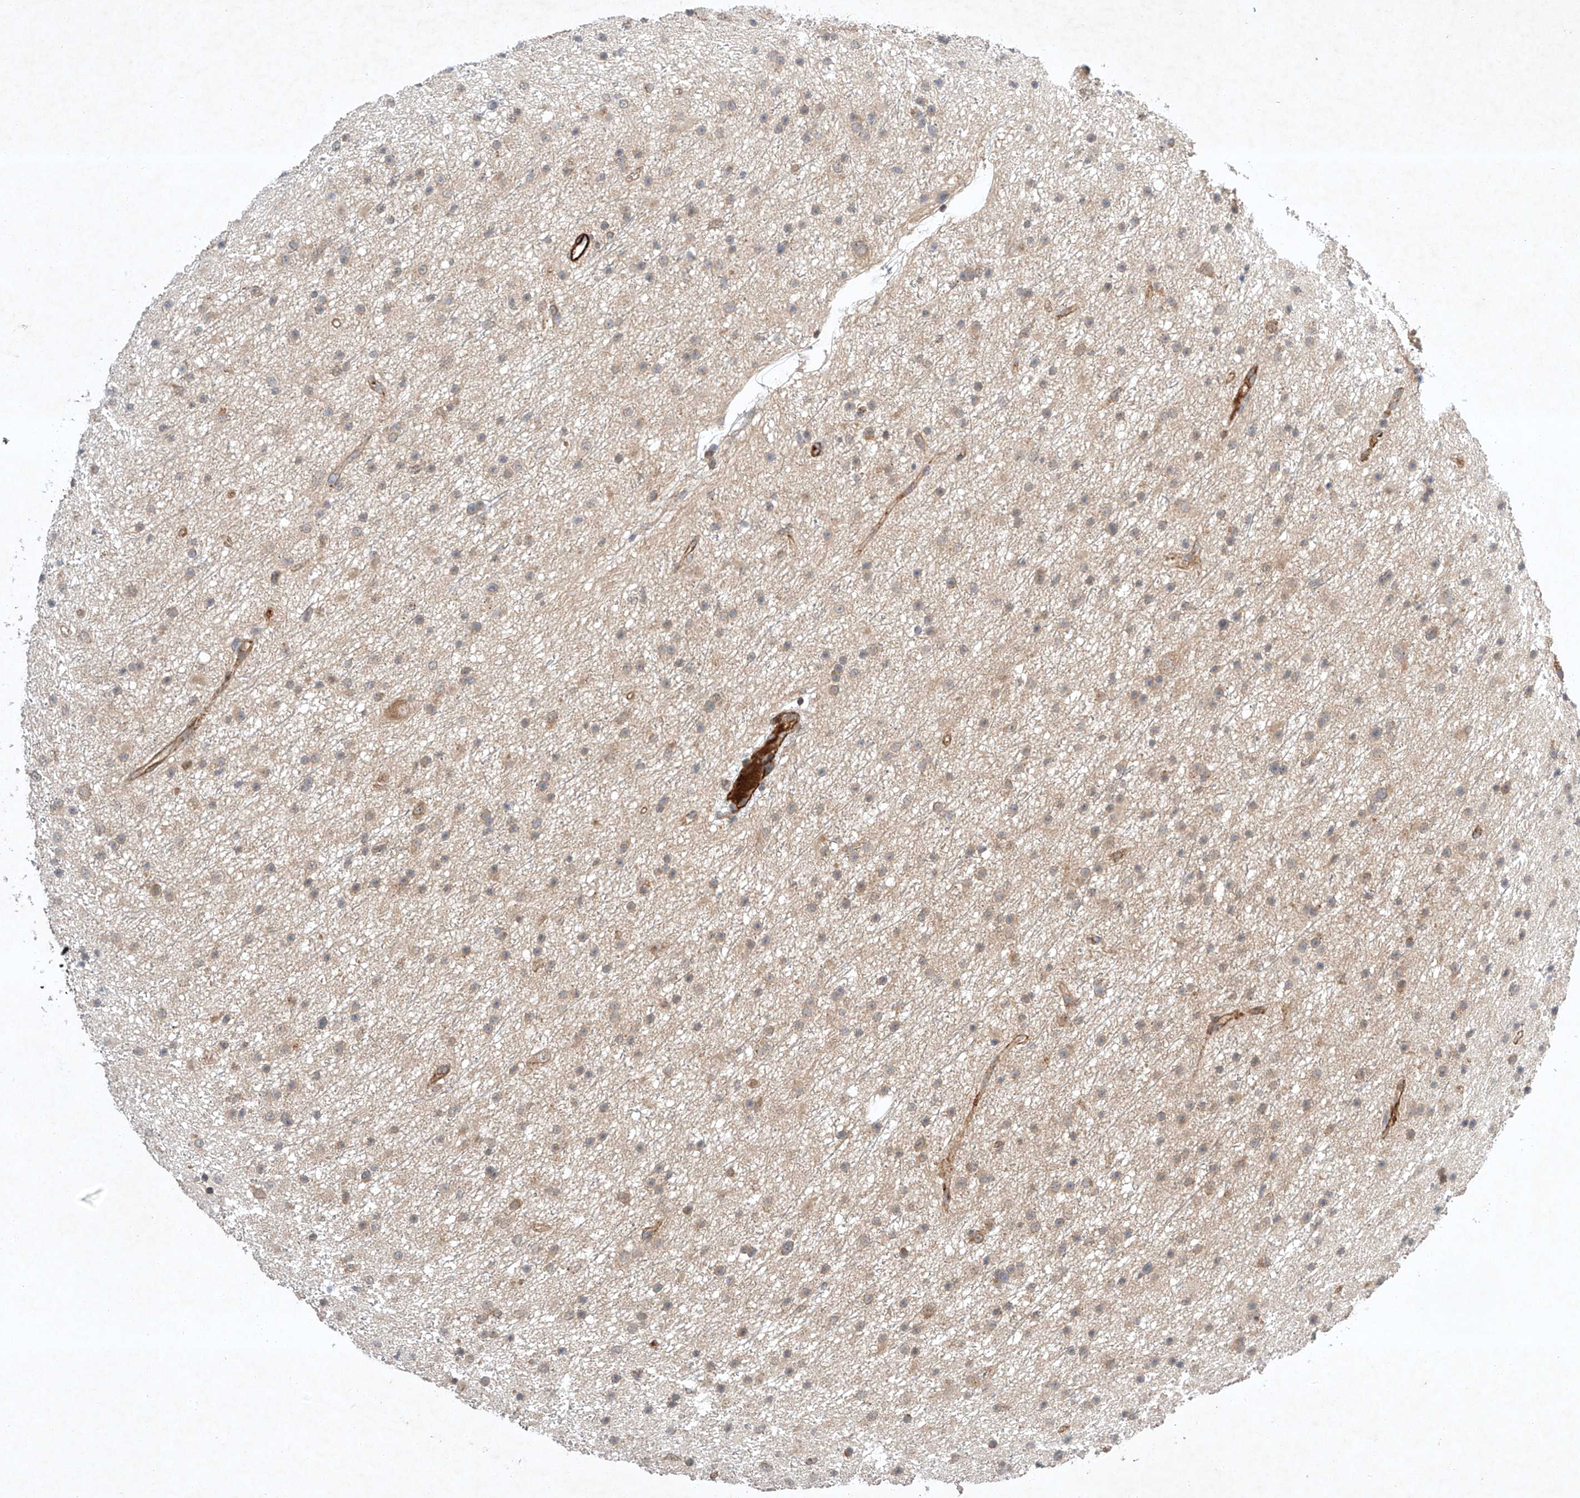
{"staining": {"intensity": "weak", "quantity": "<25%", "location": "cytoplasmic/membranous"}, "tissue": "glioma", "cell_type": "Tumor cells", "image_type": "cancer", "snomed": [{"axis": "morphology", "description": "Glioma, malignant, Low grade"}, {"axis": "topography", "description": "Cerebral cortex"}], "caption": "Immunohistochemistry (IHC) histopathology image of neoplastic tissue: human glioma stained with DAB reveals no significant protein positivity in tumor cells.", "gene": "ARHGAP33", "patient": {"sex": "female", "age": 39}}